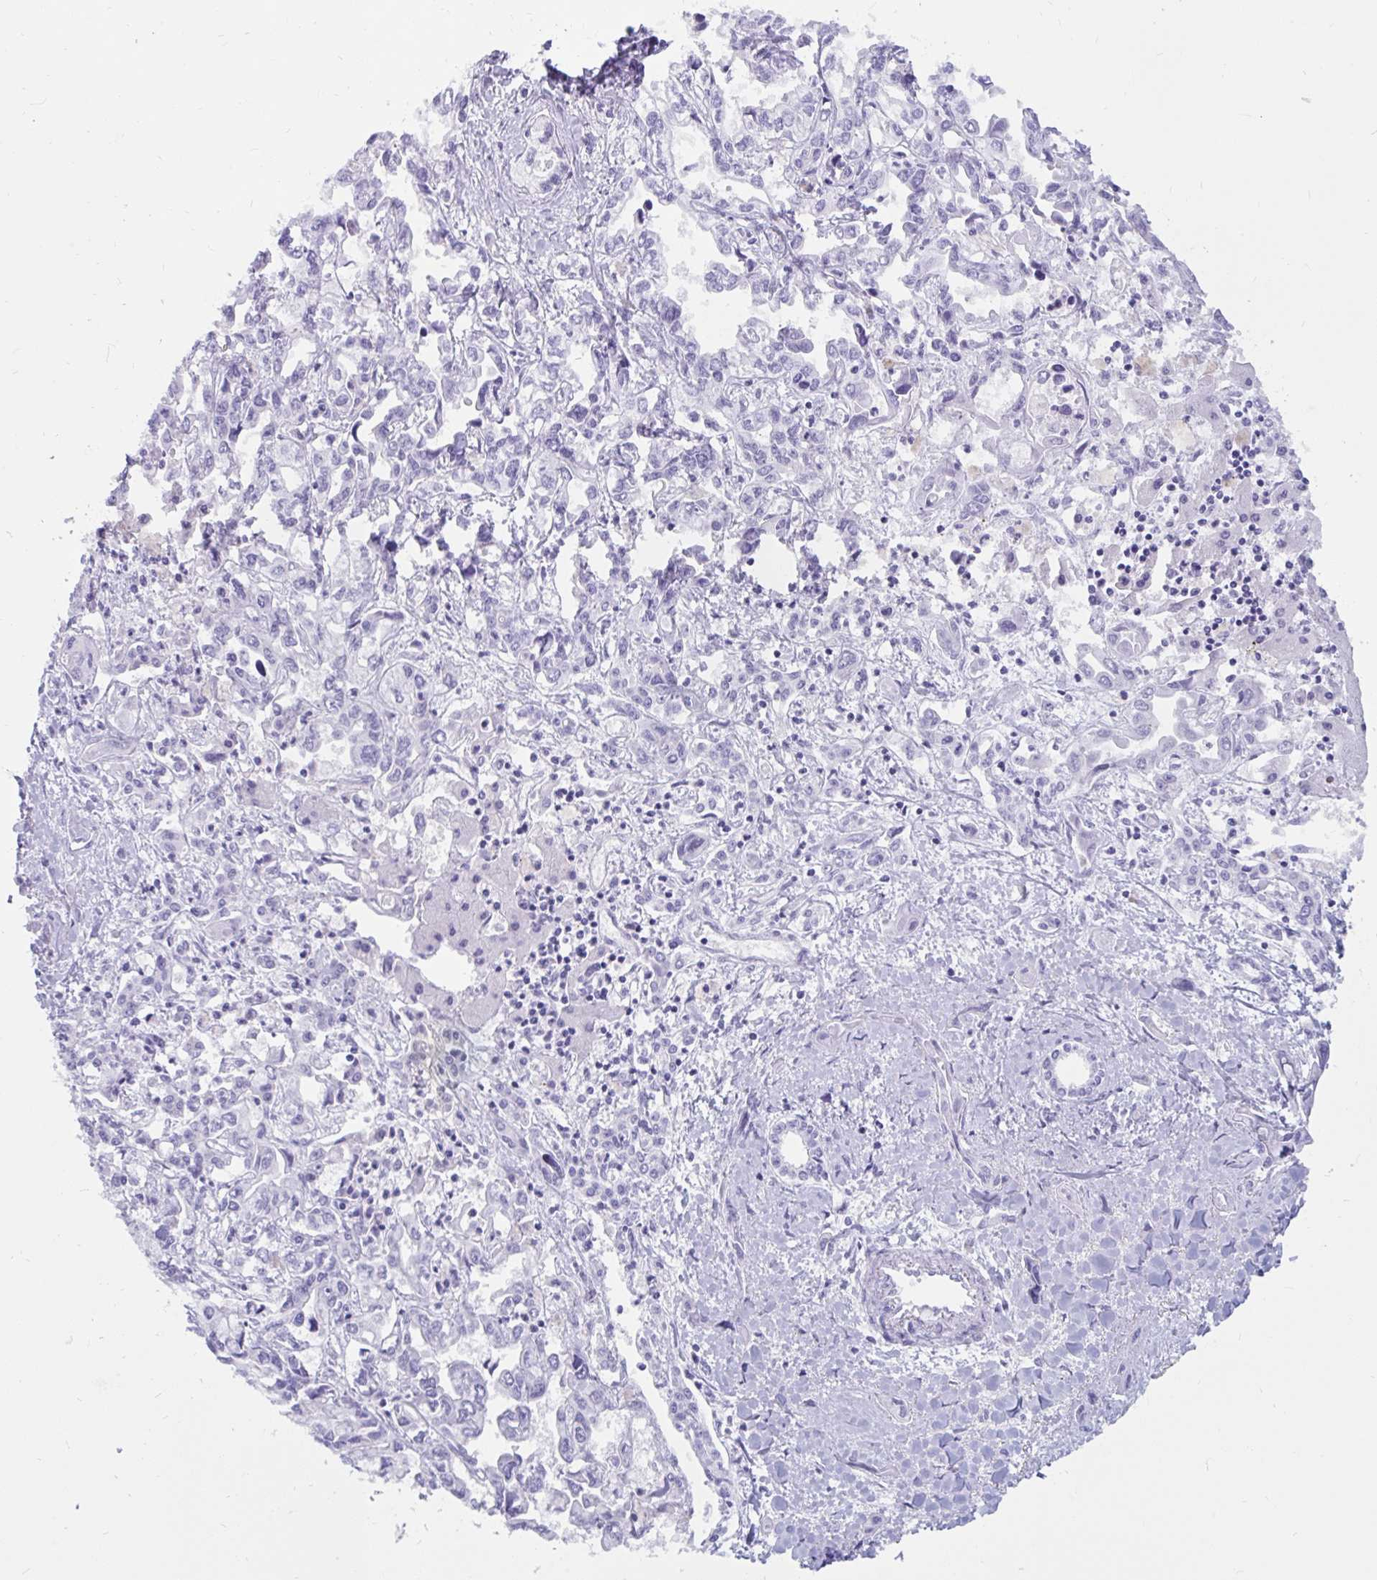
{"staining": {"intensity": "negative", "quantity": "none", "location": "none"}, "tissue": "liver cancer", "cell_type": "Tumor cells", "image_type": "cancer", "snomed": [{"axis": "morphology", "description": "Cholangiocarcinoma"}, {"axis": "topography", "description": "Liver"}], "caption": "A high-resolution histopathology image shows IHC staining of liver cancer, which shows no significant positivity in tumor cells.", "gene": "GKN2", "patient": {"sex": "female", "age": 64}}